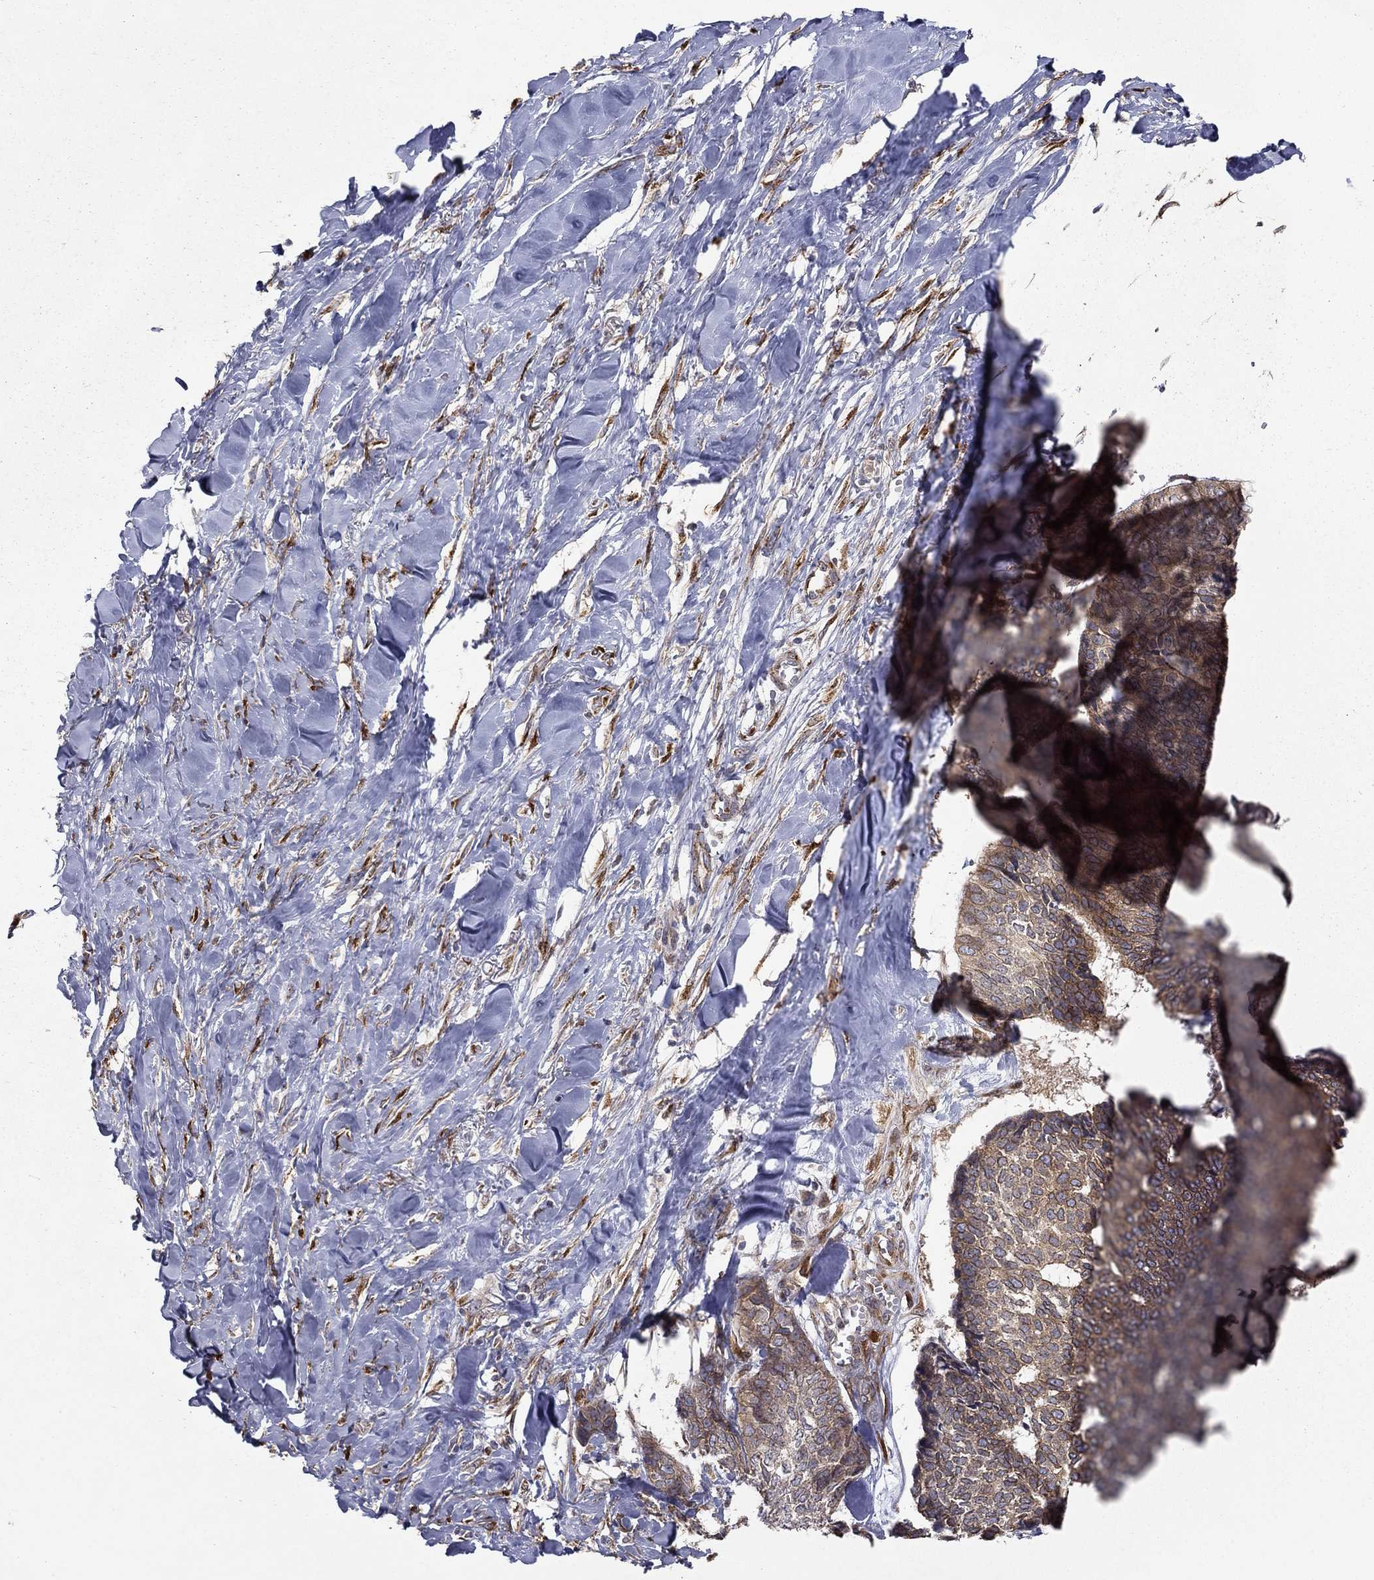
{"staining": {"intensity": "moderate", "quantity": "25%-75%", "location": "cytoplasmic/membranous"}, "tissue": "skin cancer", "cell_type": "Tumor cells", "image_type": "cancer", "snomed": [{"axis": "morphology", "description": "Basal cell carcinoma"}, {"axis": "topography", "description": "Skin"}], "caption": "Skin cancer stained with a brown dye displays moderate cytoplasmic/membranous positive positivity in about 25%-75% of tumor cells.", "gene": "YIF1A", "patient": {"sex": "male", "age": 86}}